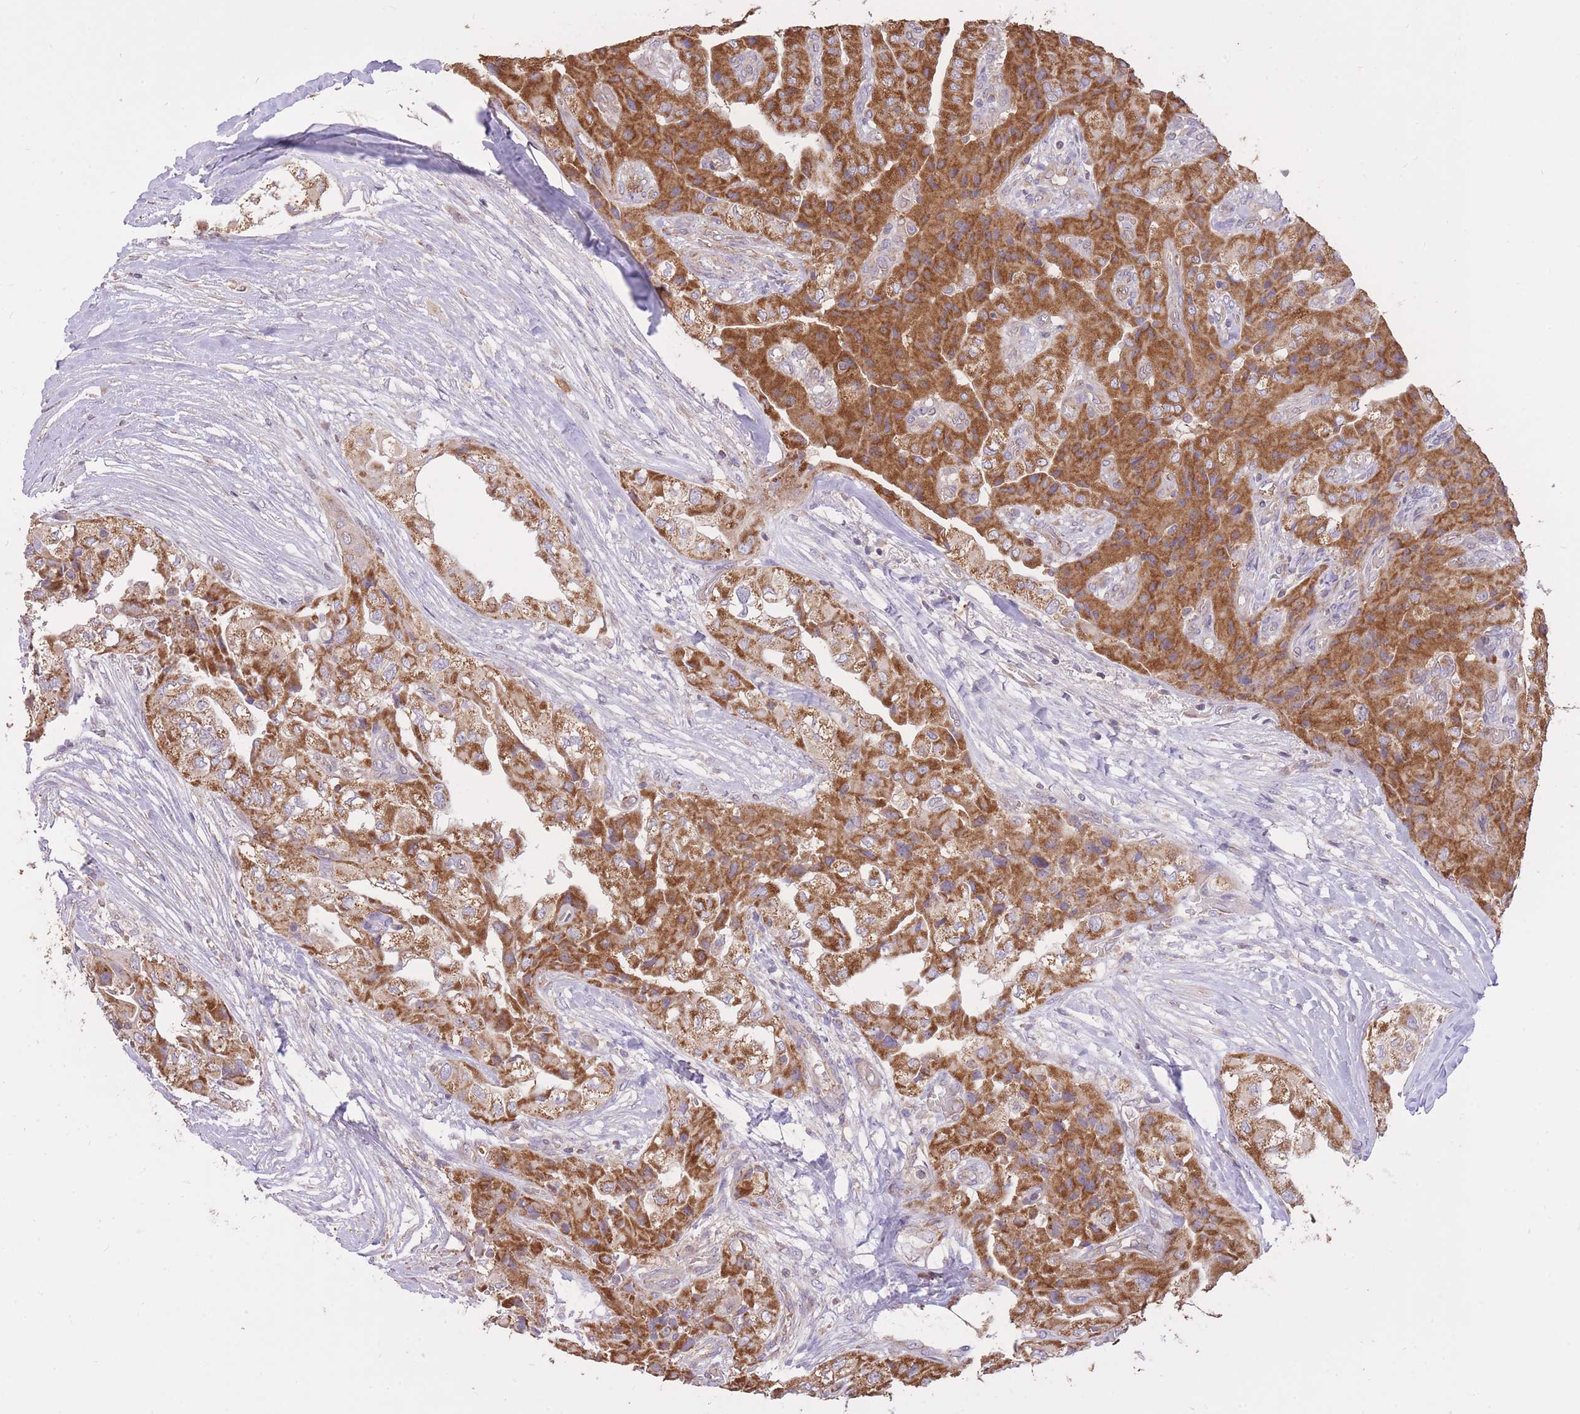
{"staining": {"intensity": "strong", "quantity": ">75%", "location": "cytoplasmic/membranous"}, "tissue": "head and neck cancer", "cell_type": "Tumor cells", "image_type": "cancer", "snomed": [{"axis": "morphology", "description": "Adenocarcinoma, NOS"}, {"axis": "topography", "description": "Head-Neck"}], "caption": "IHC photomicrograph of head and neck cancer stained for a protein (brown), which reveals high levels of strong cytoplasmic/membranous staining in approximately >75% of tumor cells.", "gene": "PREP", "patient": {"sex": "male", "age": 66}}